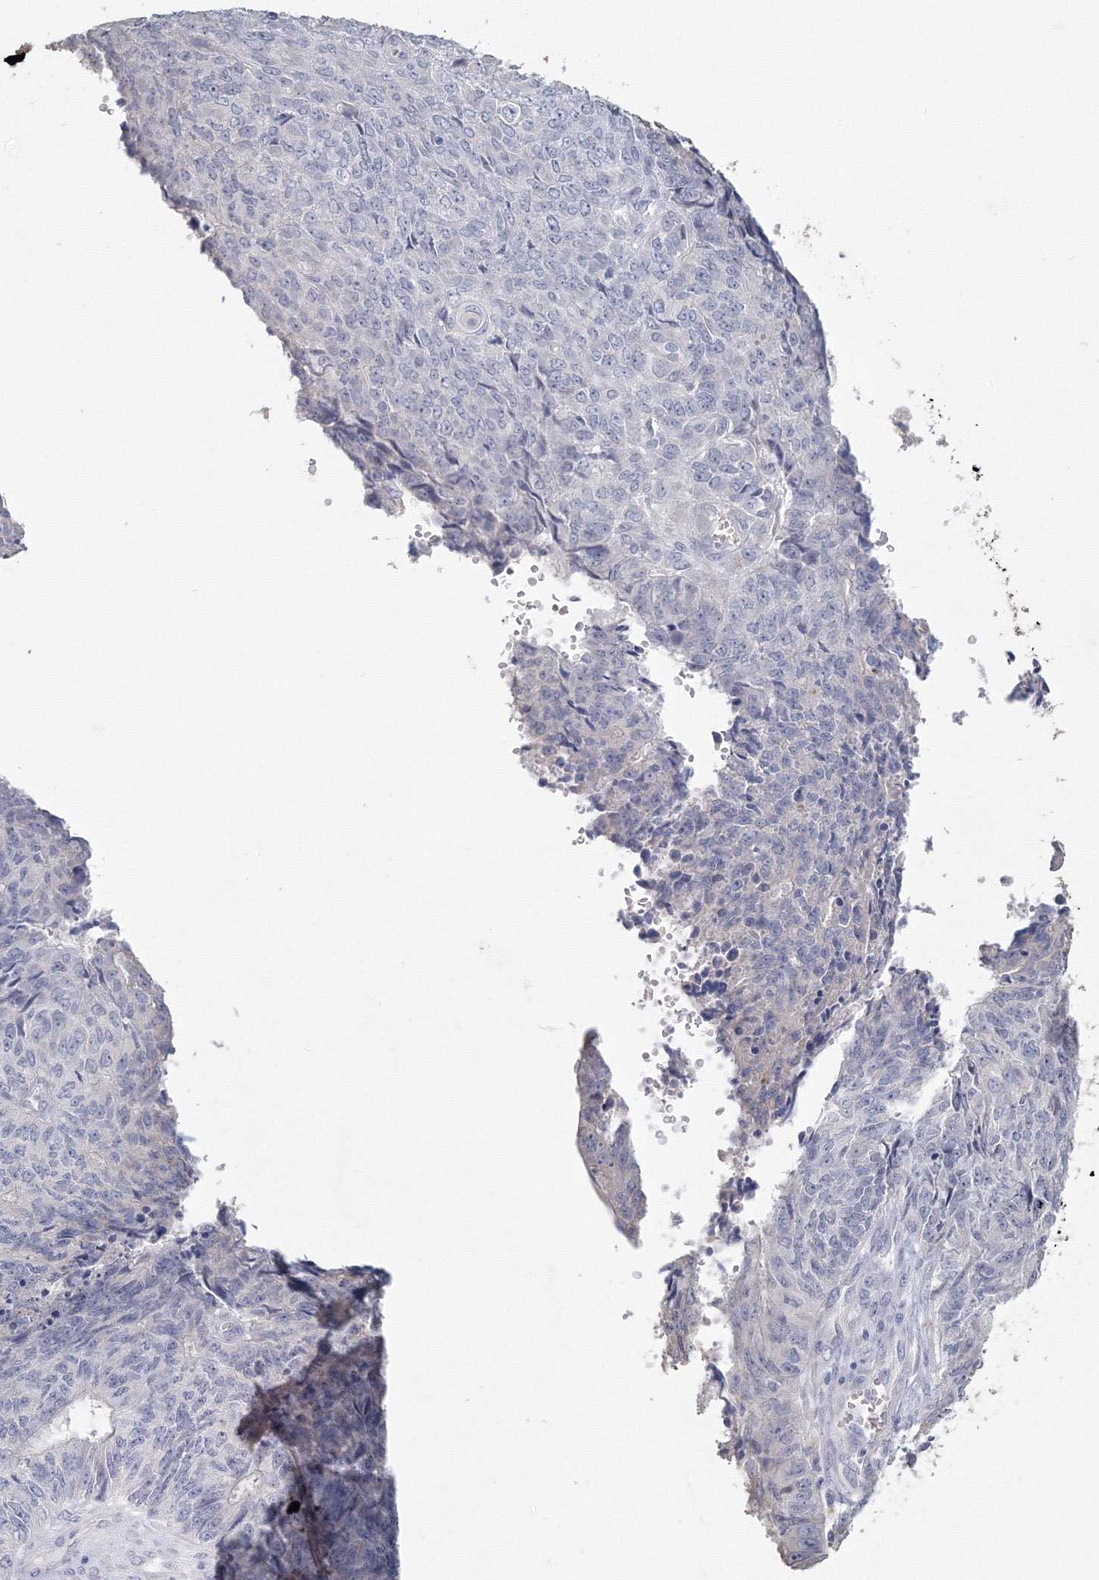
{"staining": {"intensity": "negative", "quantity": "none", "location": "none"}, "tissue": "endometrial cancer", "cell_type": "Tumor cells", "image_type": "cancer", "snomed": [{"axis": "morphology", "description": "Adenocarcinoma, NOS"}, {"axis": "topography", "description": "Endometrium"}], "caption": "DAB immunohistochemical staining of endometrial cancer exhibits no significant staining in tumor cells.", "gene": "TACC2", "patient": {"sex": "female", "age": 32}}